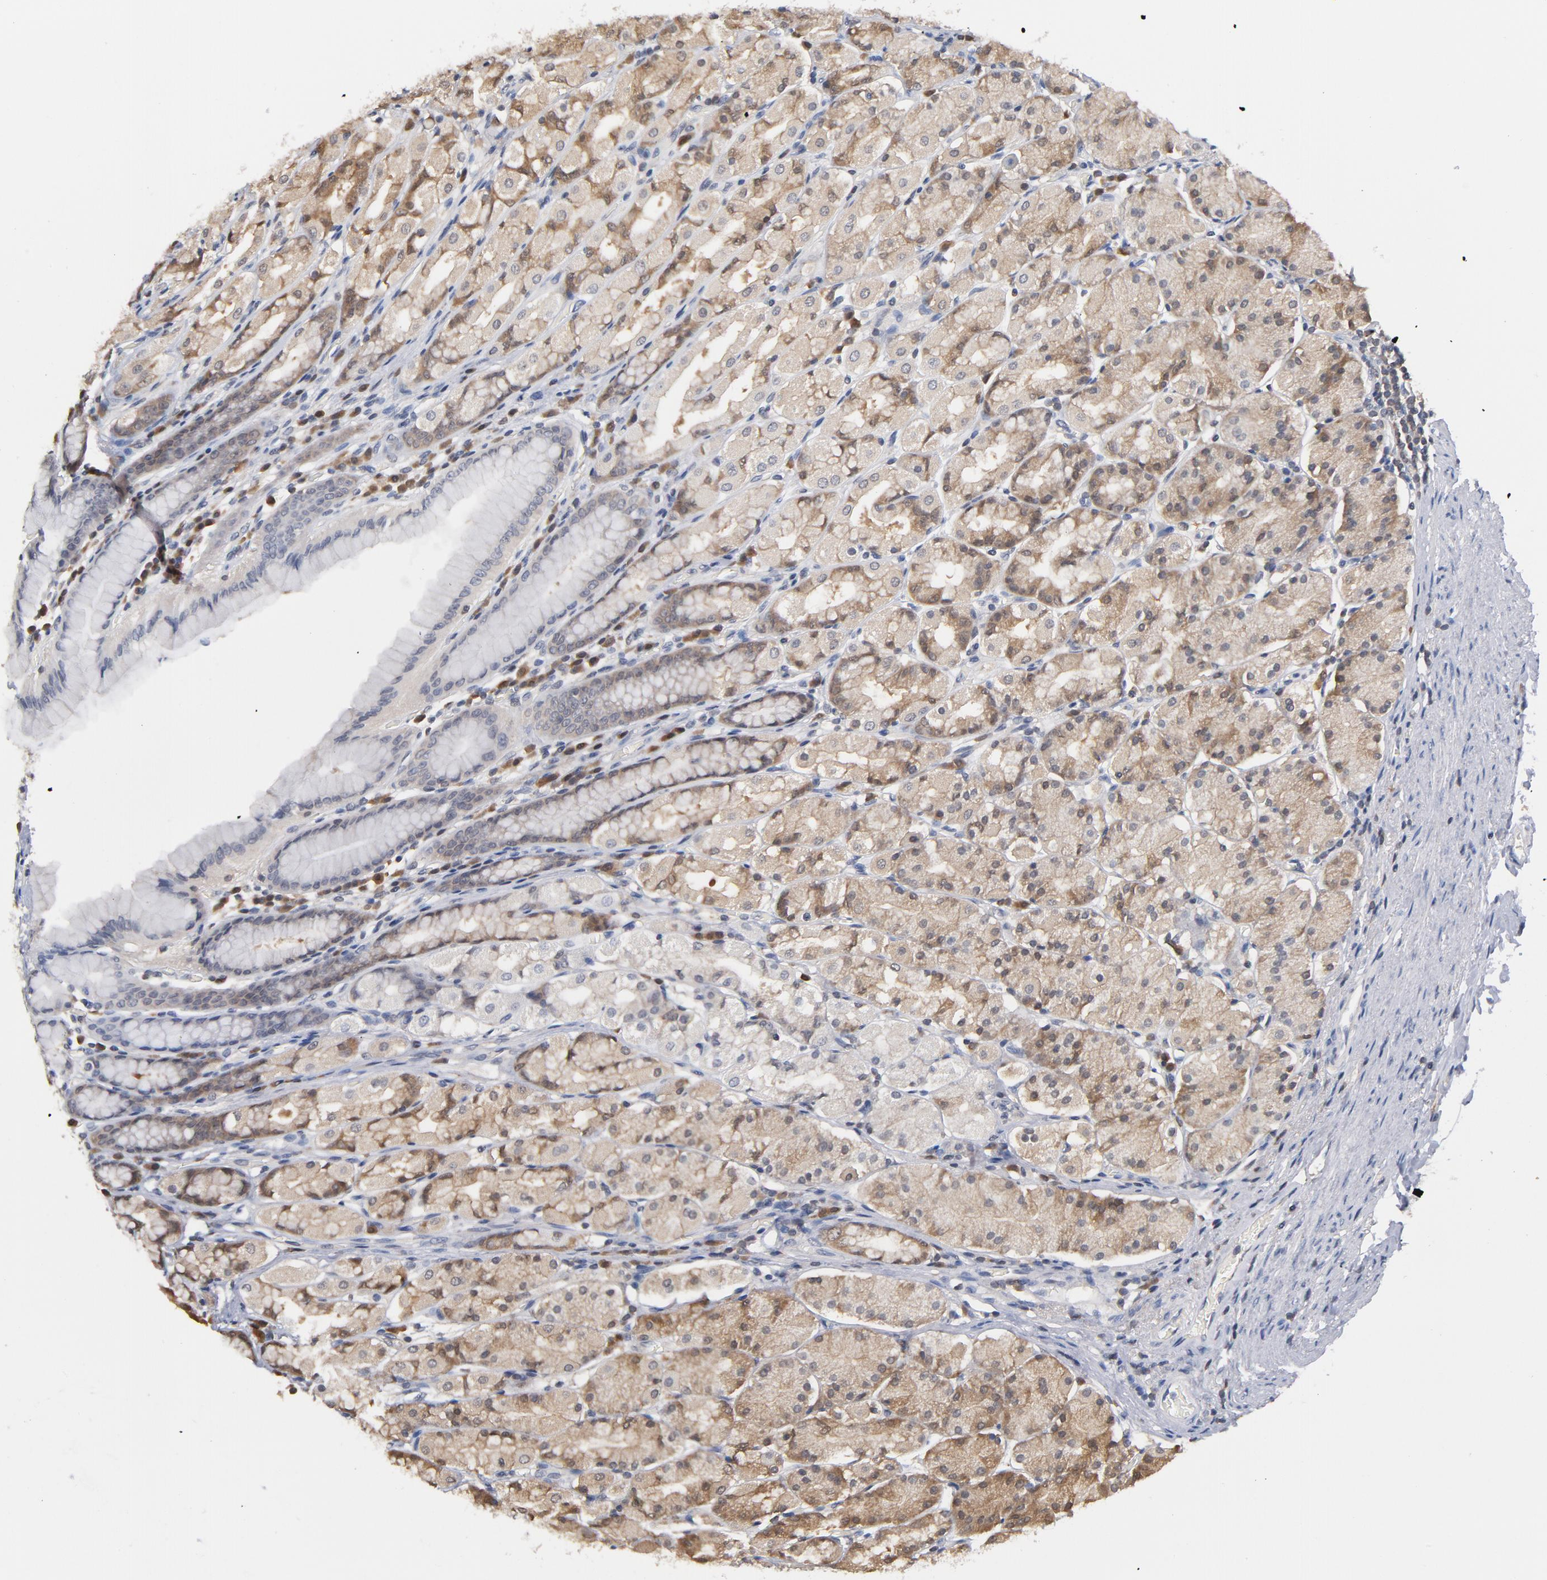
{"staining": {"intensity": "moderate", "quantity": "25%-75%", "location": "cytoplasmic/membranous"}, "tissue": "stomach", "cell_type": "Glandular cells", "image_type": "normal", "snomed": [{"axis": "morphology", "description": "Normal tissue, NOS"}, {"axis": "topography", "description": "Stomach, upper"}], "caption": "Stomach stained with DAB IHC reveals medium levels of moderate cytoplasmic/membranous positivity in about 25%-75% of glandular cells. The staining is performed using DAB (3,3'-diaminobenzidine) brown chromogen to label protein expression. The nuclei are counter-stained blue using hematoxylin.", "gene": "MIF", "patient": {"sex": "male", "age": 68}}